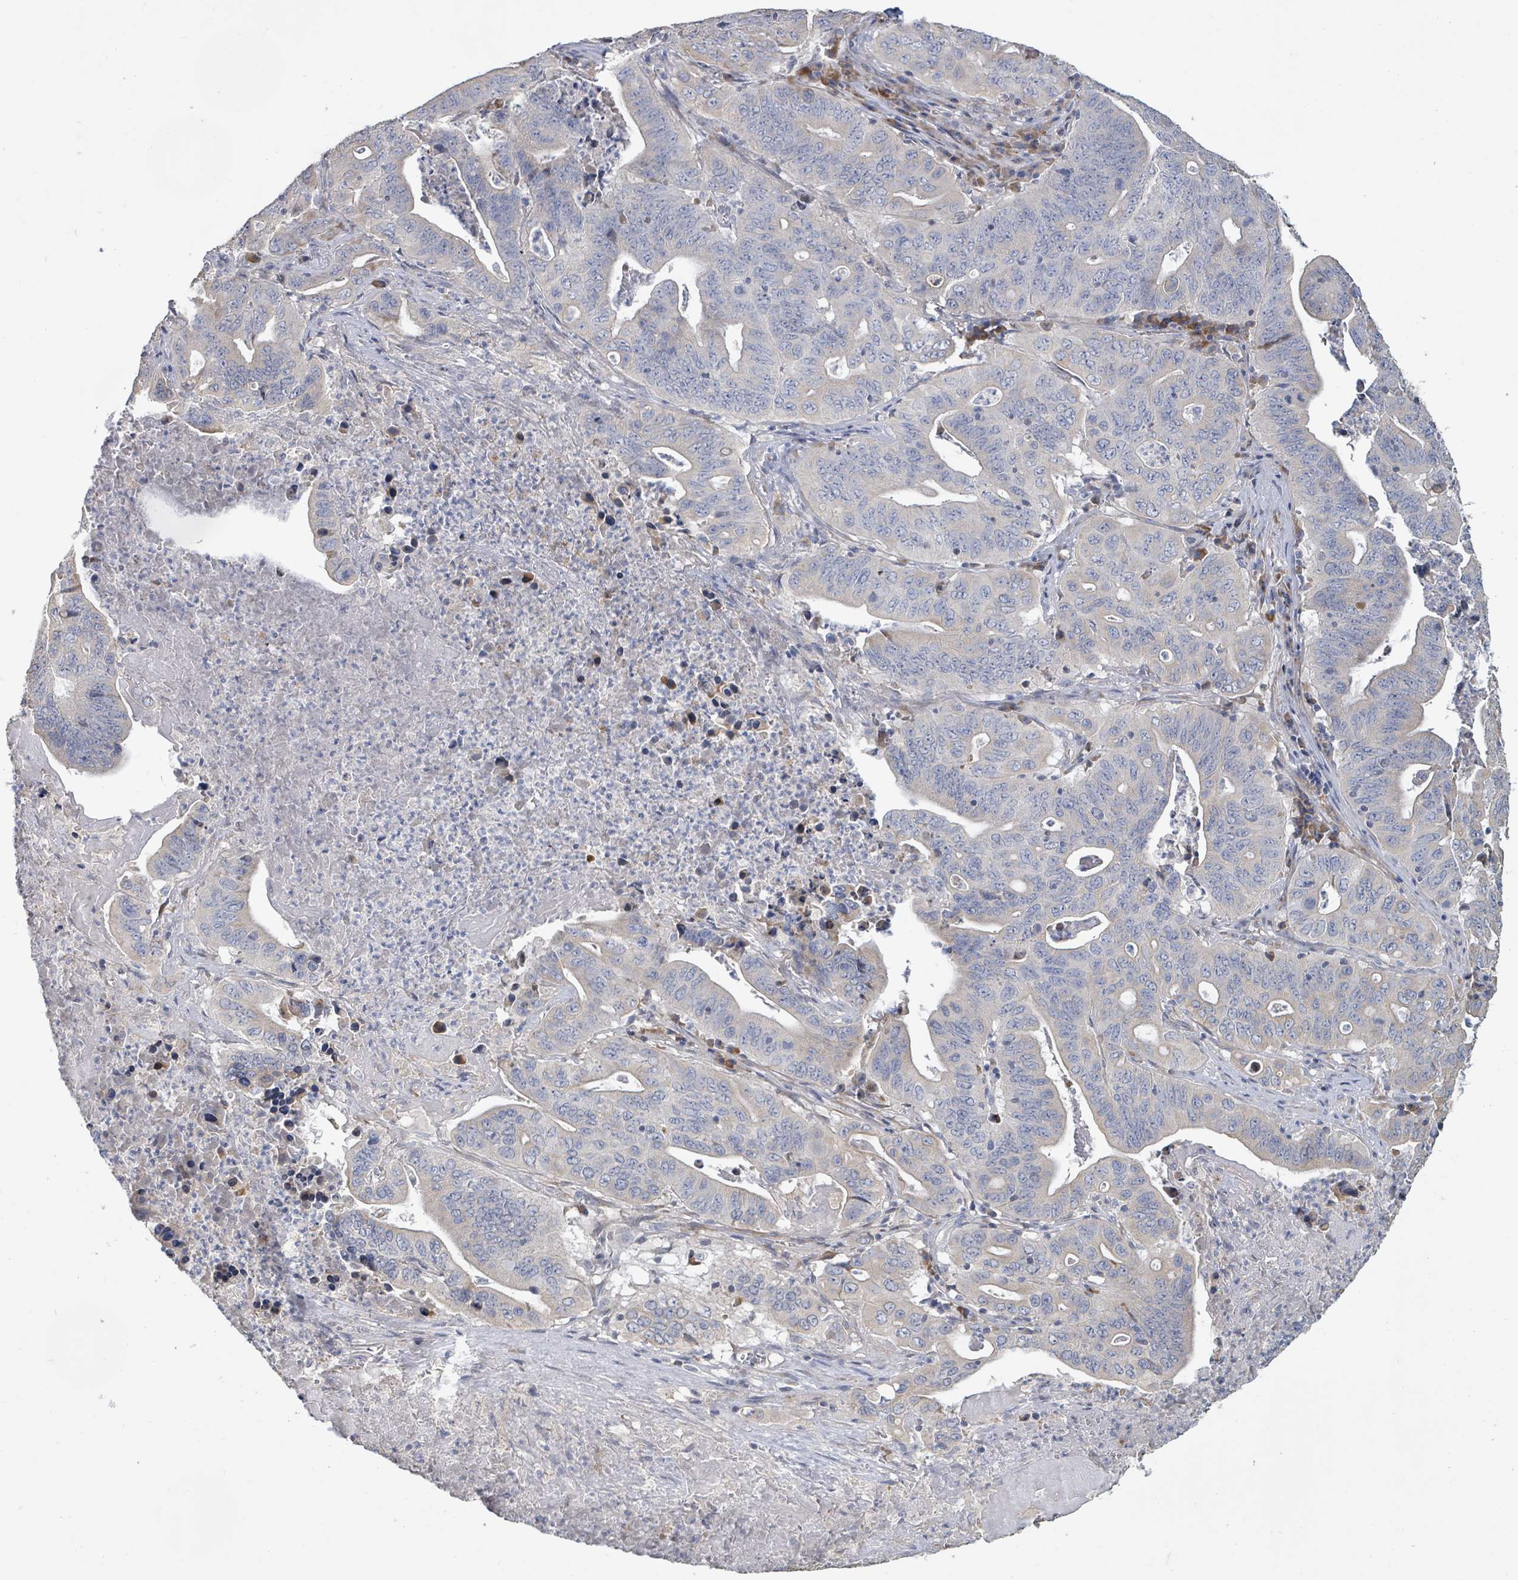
{"staining": {"intensity": "negative", "quantity": "none", "location": "none"}, "tissue": "lung cancer", "cell_type": "Tumor cells", "image_type": "cancer", "snomed": [{"axis": "morphology", "description": "Adenocarcinoma, NOS"}, {"axis": "topography", "description": "Lung"}], "caption": "Lung adenocarcinoma stained for a protein using IHC shows no expression tumor cells.", "gene": "KCNS2", "patient": {"sex": "female", "age": 60}}